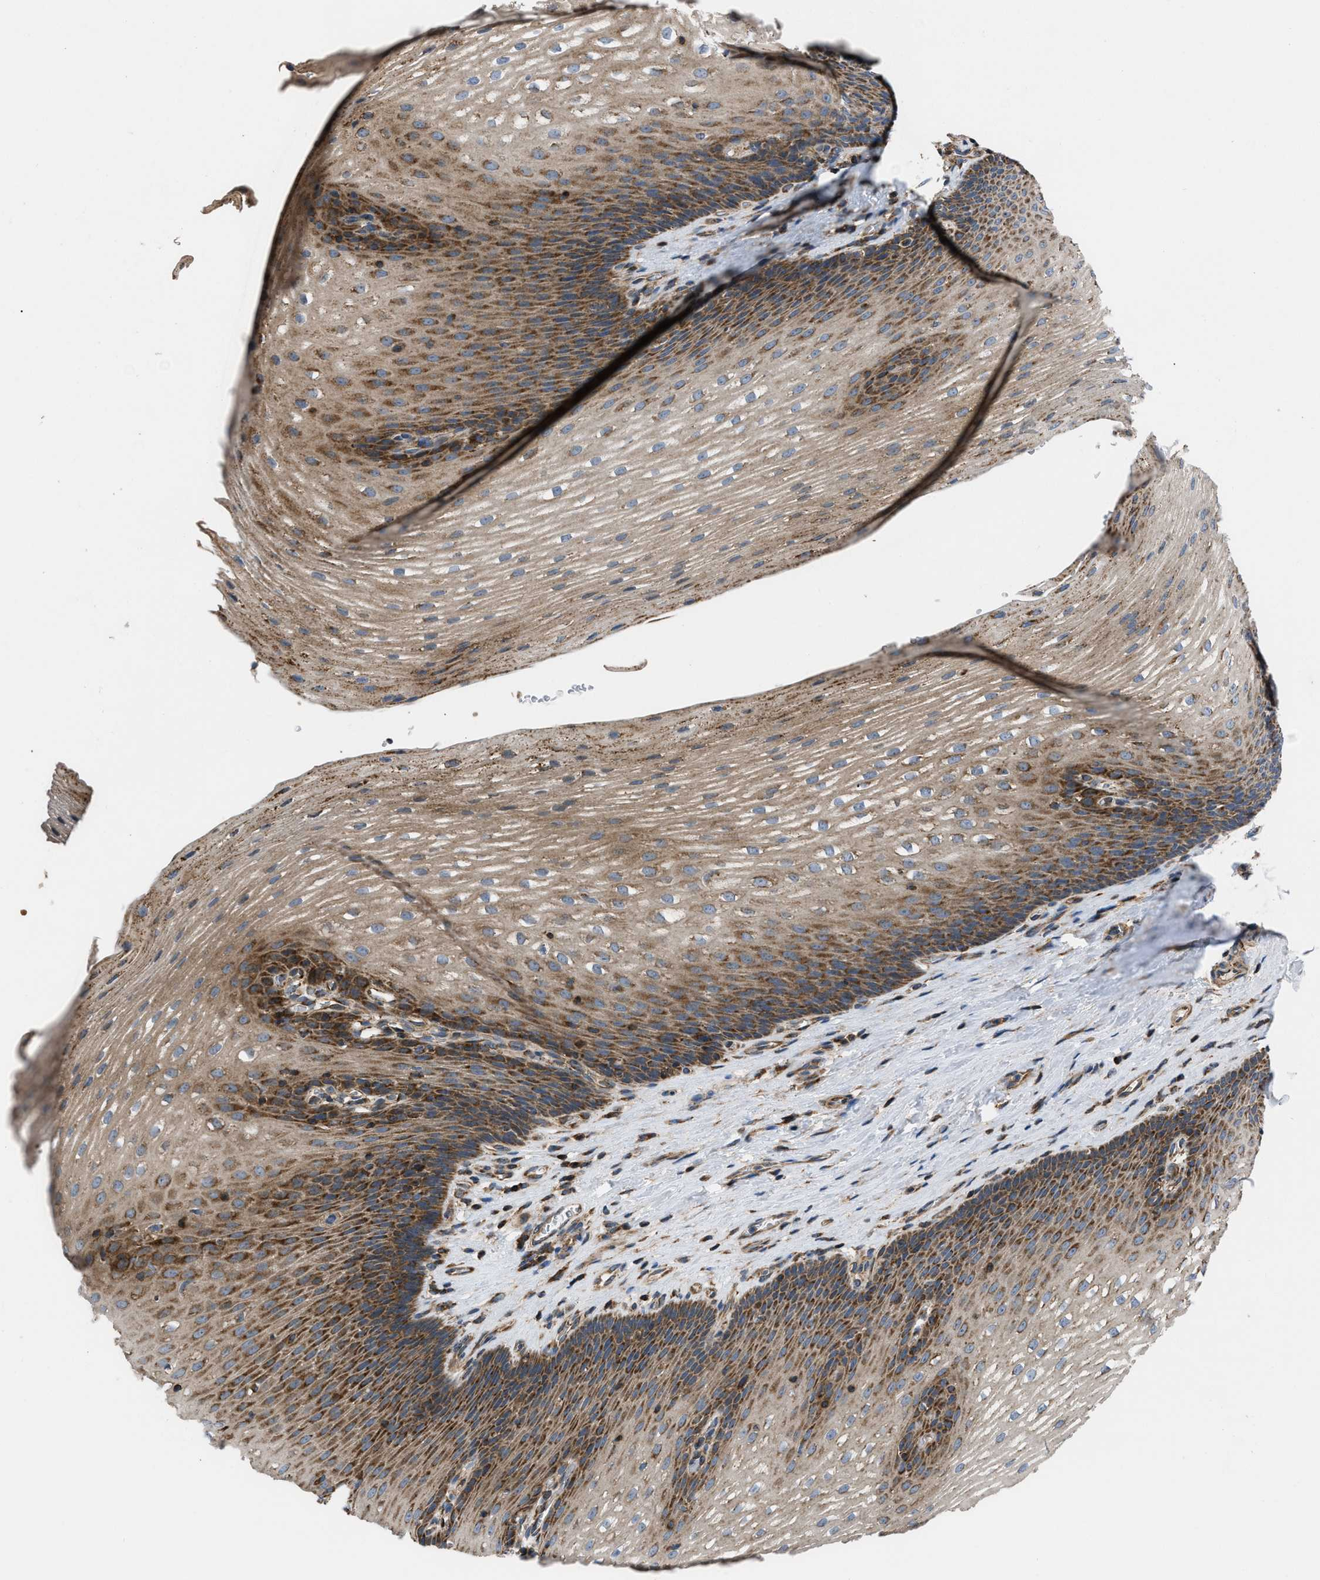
{"staining": {"intensity": "strong", "quantity": ">75%", "location": "cytoplasmic/membranous"}, "tissue": "esophagus", "cell_type": "Squamous epithelial cells", "image_type": "normal", "snomed": [{"axis": "morphology", "description": "Normal tissue, NOS"}, {"axis": "topography", "description": "Esophagus"}], "caption": "A photomicrograph of esophagus stained for a protein demonstrates strong cytoplasmic/membranous brown staining in squamous epithelial cells. The protein of interest is shown in brown color, while the nuclei are stained blue.", "gene": "OPTN", "patient": {"sex": "male", "age": 48}}